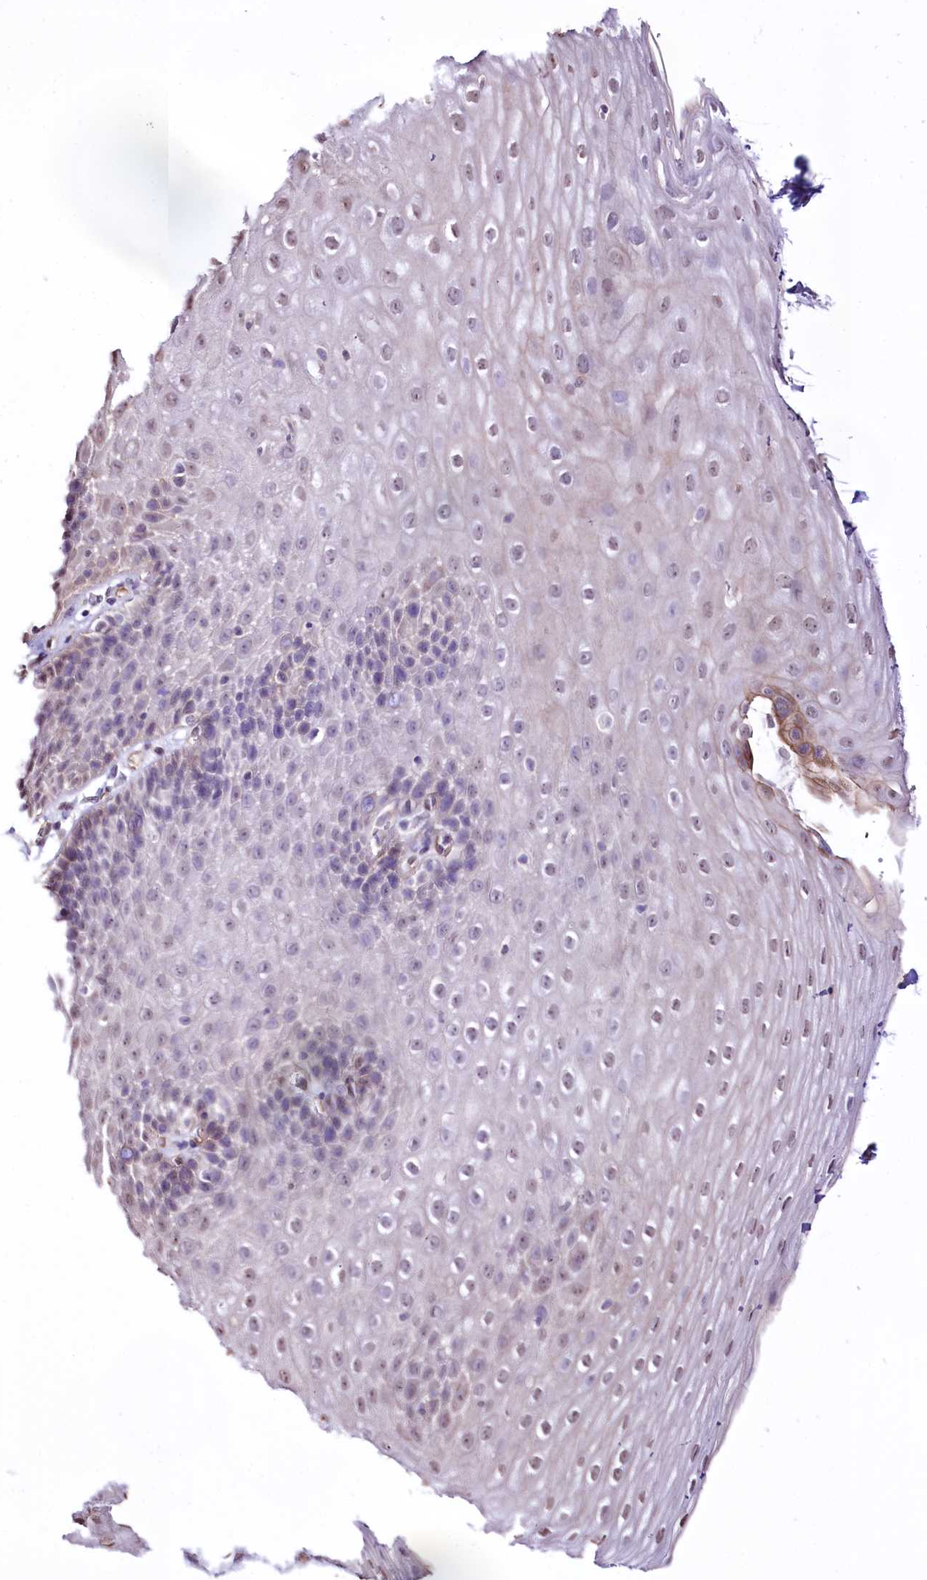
{"staining": {"intensity": "weak", "quantity": "25%-75%", "location": "cytoplasmic/membranous,nuclear"}, "tissue": "esophagus", "cell_type": "Squamous epithelial cells", "image_type": "normal", "snomed": [{"axis": "morphology", "description": "Normal tissue, NOS"}, {"axis": "topography", "description": "Esophagus"}], "caption": "Protein expression analysis of normal human esophagus reveals weak cytoplasmic/membranous,nuclear positivity in approximately 25%-75% of squamous epithelial cells. The staining is performed using DAB brown chromogen to label protein expression. The nuclei are counter-stained blue using hematoxylin.", "gene": "ST7", "patient": {"sex": "female", "age": 61}}